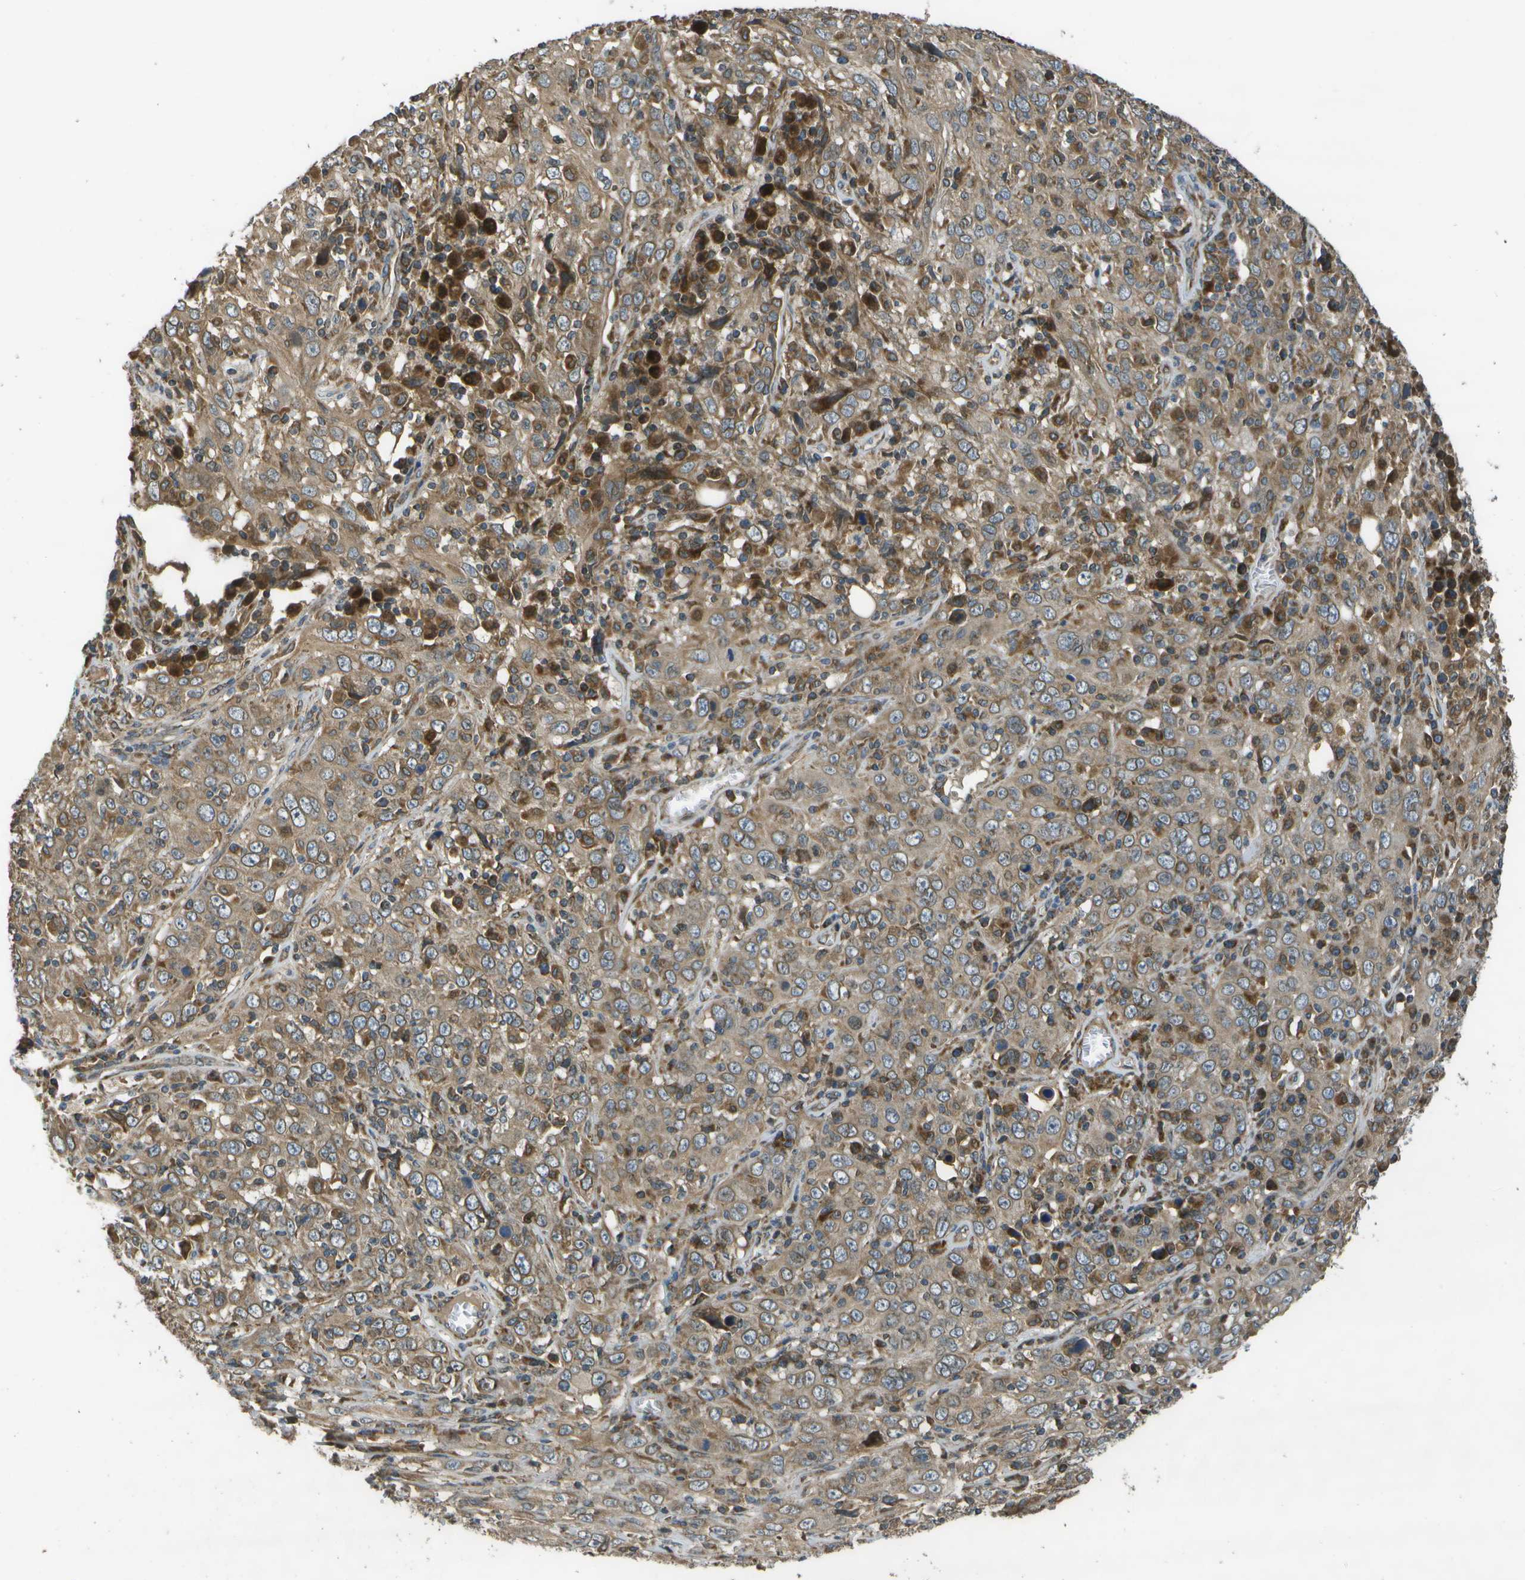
{"staining": {"intensity": "moderate", "quantity": ">75%", "location": "cytoplasmic/membranous"}, "tissue": "cervical cancer", "cell_type": "Tumor cells", "image_type": "cancer", "snomed": [{"axis": "morphology", "description": "Squamous cell carcinoma, NOS"}, {"axis": "topography", "description": "Cervix"}], "caption": "High-magnification brightfield microscopy of squamous cell carcinoma (cervical) stained with DAB (brown) and counterstained with hematoxylin (blue). tumor cells exhibit moderate cytoplasmic/membranous expression is identified in approximately>75% of cells.", "gene": "HFE", "patient": {"sex": "female", "age": 46}}